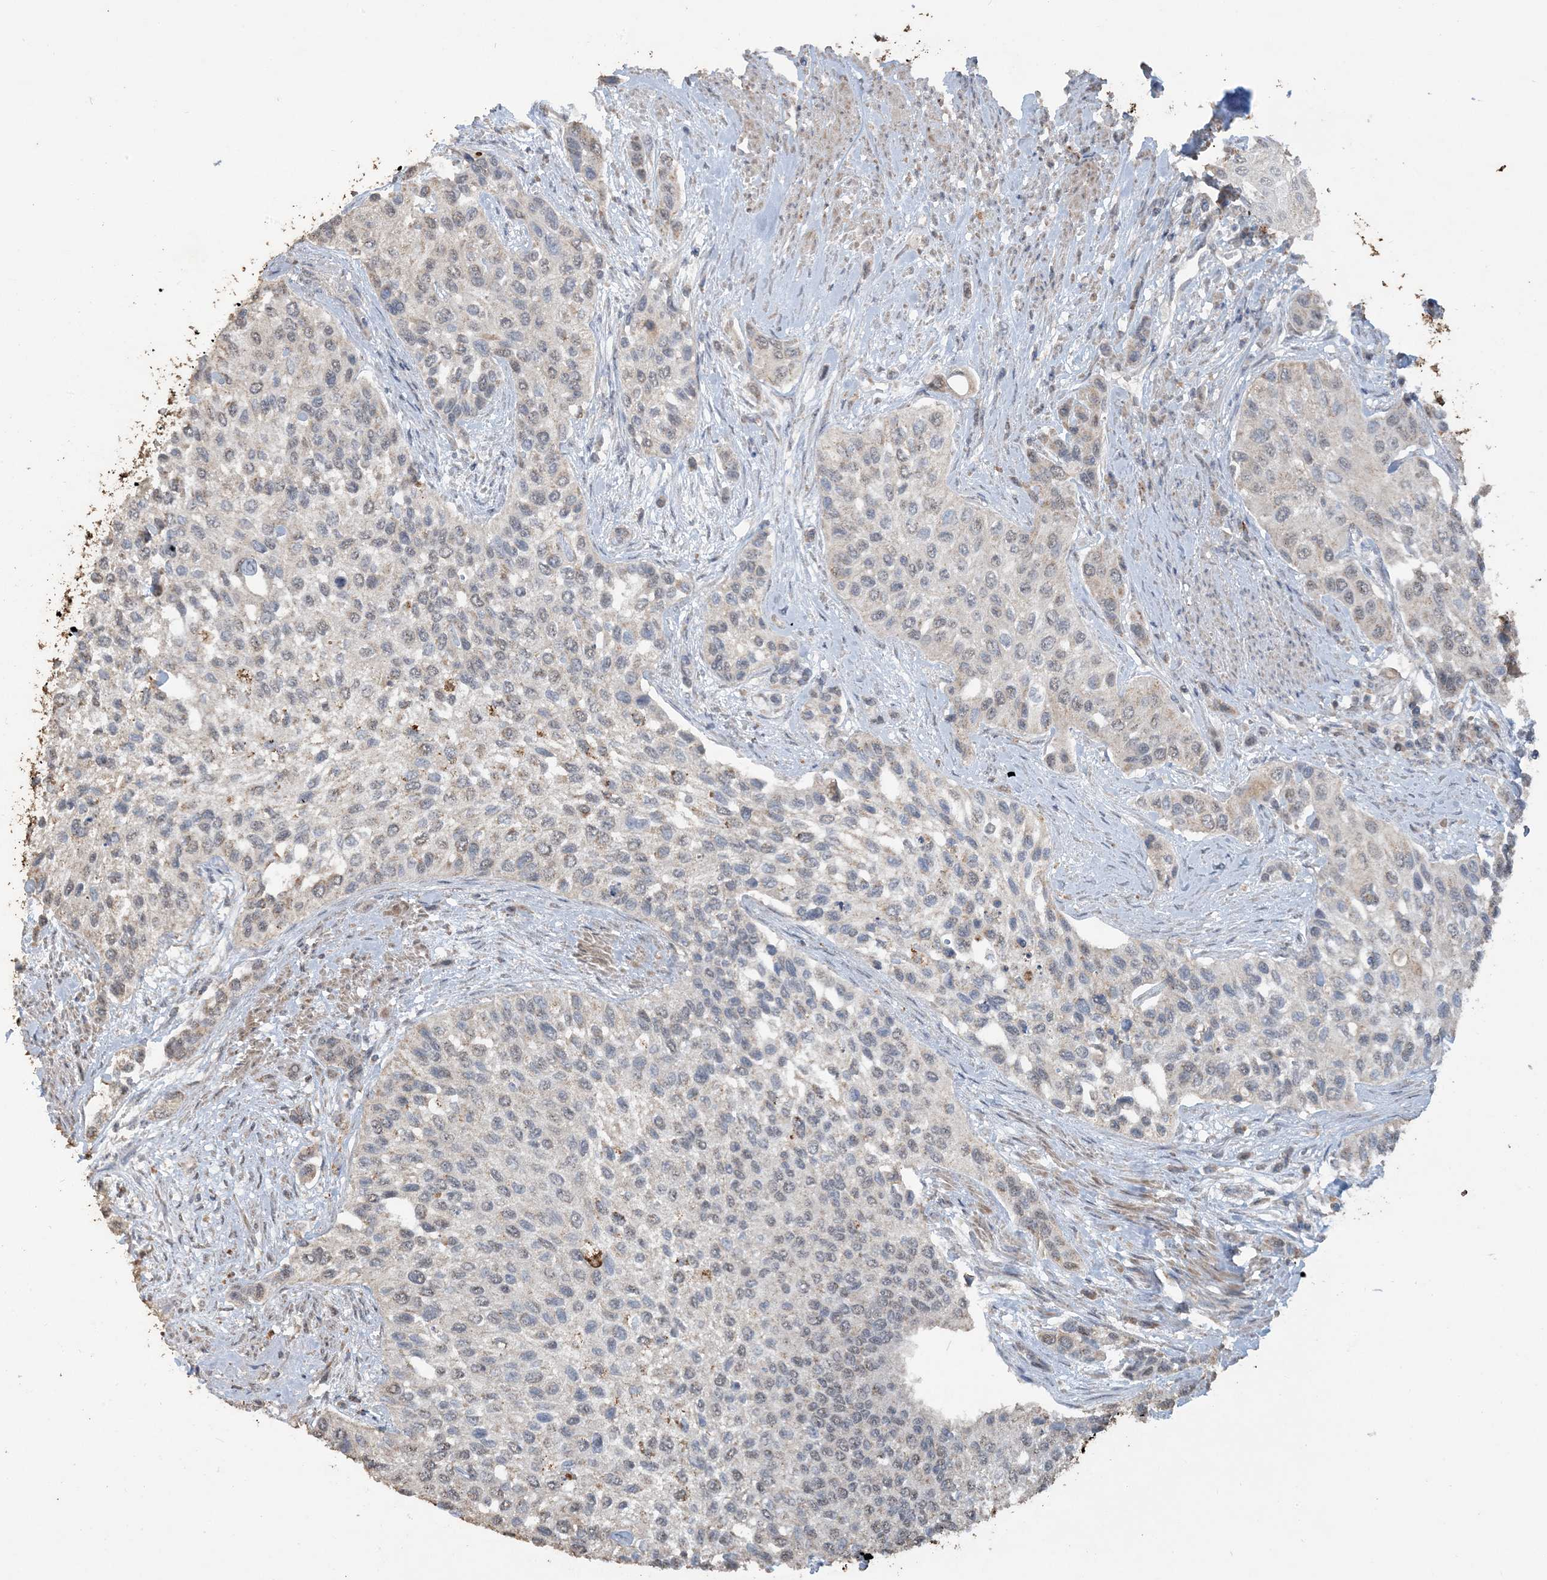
{"staining": {"intensity": "weak", "quantity": "25%-75%", "location": "cytoplasmic/membranous,nuclear"}, "tissue": "urothelial cancer", "cell_type": "Tumor cells", "image_type": "cancer", "snomed": [{"axis": "morphology", "description": "Normal tissue, NOS"}, {"axis": "morphology", "description": "Urothelial carcinoma, High grade"}, {"axis": "topography", "description": "Vascular tissue"}, {"axis": "topography", "description": "Urinary bladder"}], "caption": "An immunohistochemistry photomicrograph of tumor tissue is shown. Protein staining in brown labels weak cytoplasmic/membranous and nuclear positivity in urothelial carcinoma (high-grade) within tumor cells. The protein of interest is shown in brown color, while the nuclei are stained blue.", "gene": "SFMBT2", "patient": {"sex": "female", "age": 56}}